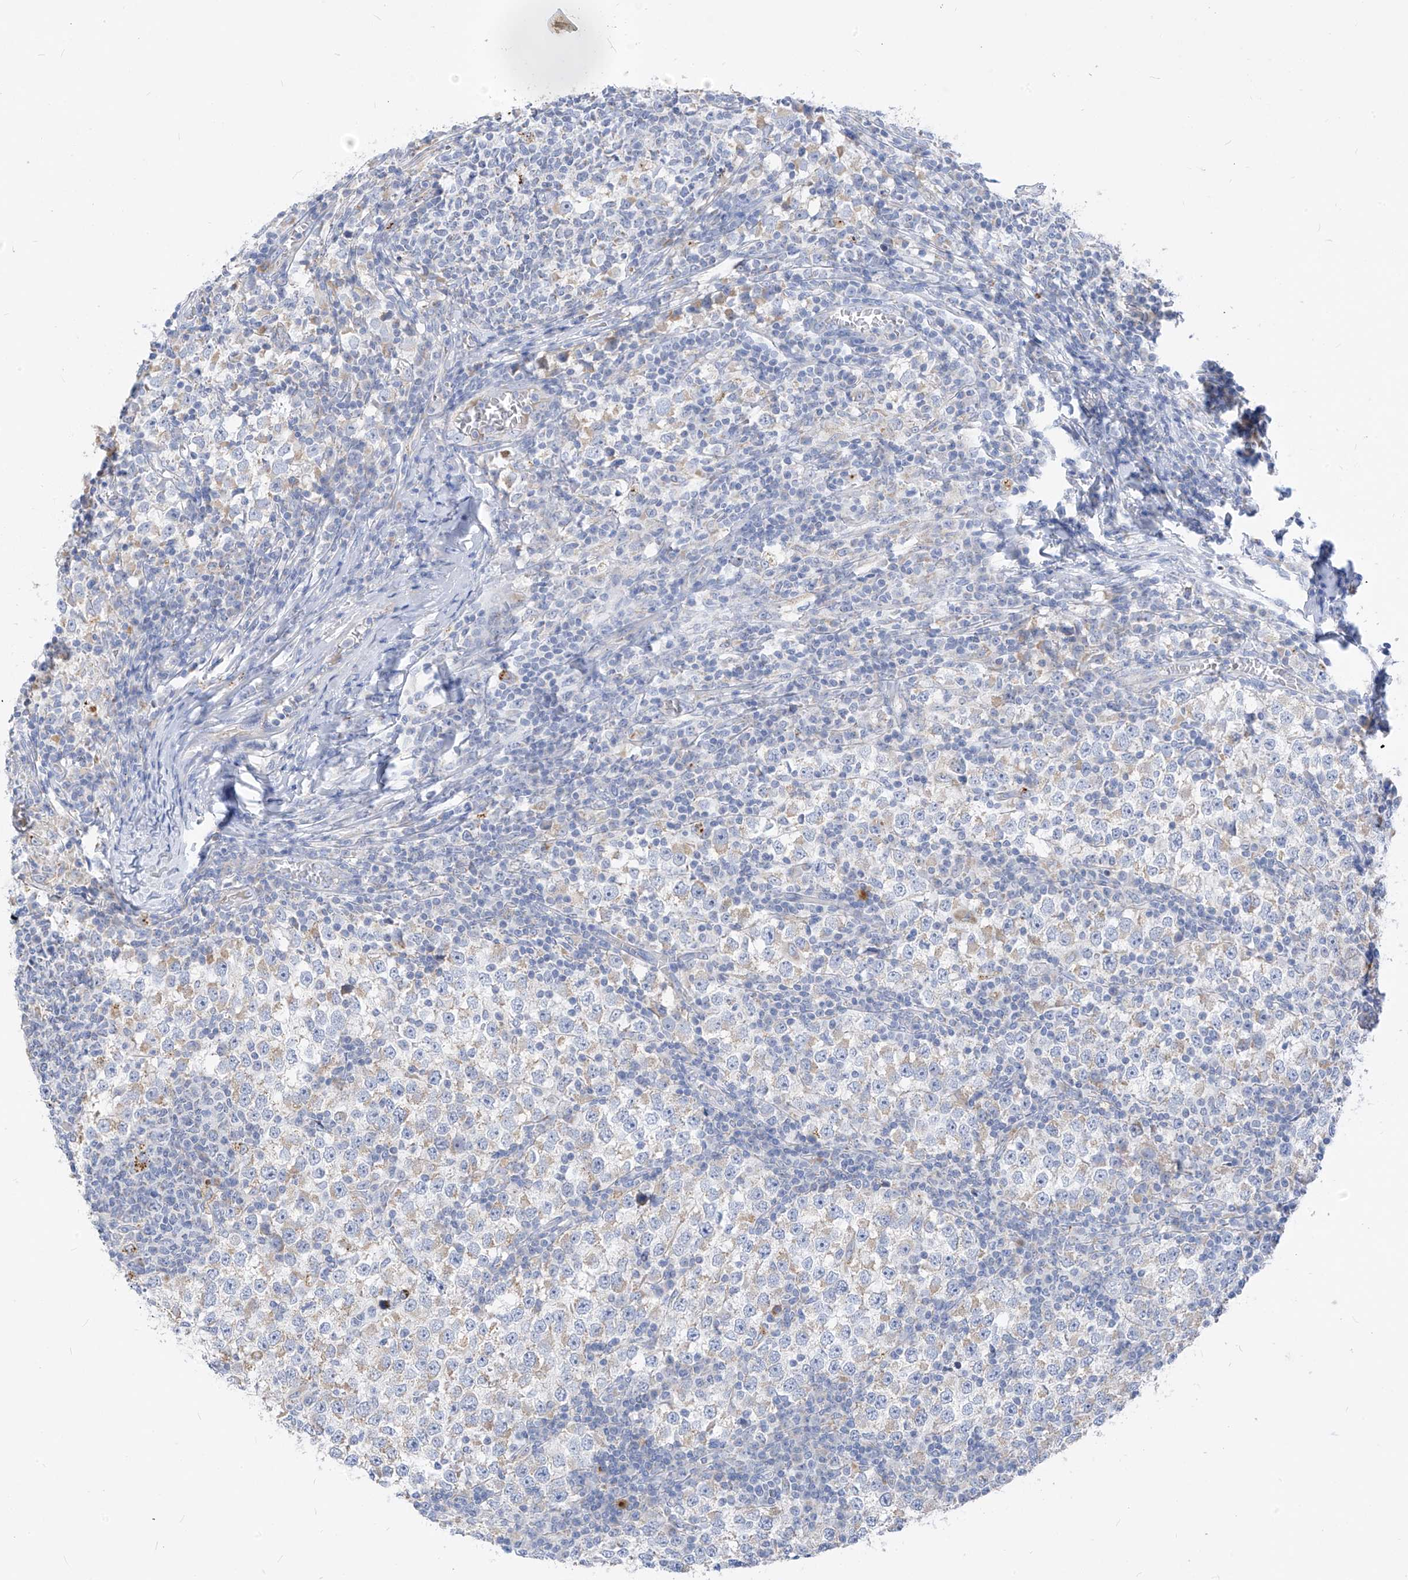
{"staining": {"intensity": "weak", "quantity": "<25%", "location": "cytoplasmic/membranous"}, "tissue": "testis cancer", "cell_type": "Tumor cells", "image_type": "cancer", "snomed": [{"axis": "morphology", "description": "Seminoma, NOS"}, {"axis": "topography", "description": "Testis"}], "caption": "Tumor cells show no significant protein expression in testis seminoma. (DAB (3,3'-diaminobenzidine) immunohistochemistry with hematoxylin counter stain).", "gene": "ZNF404", "patient": {"sex": "male", "age": 65}}